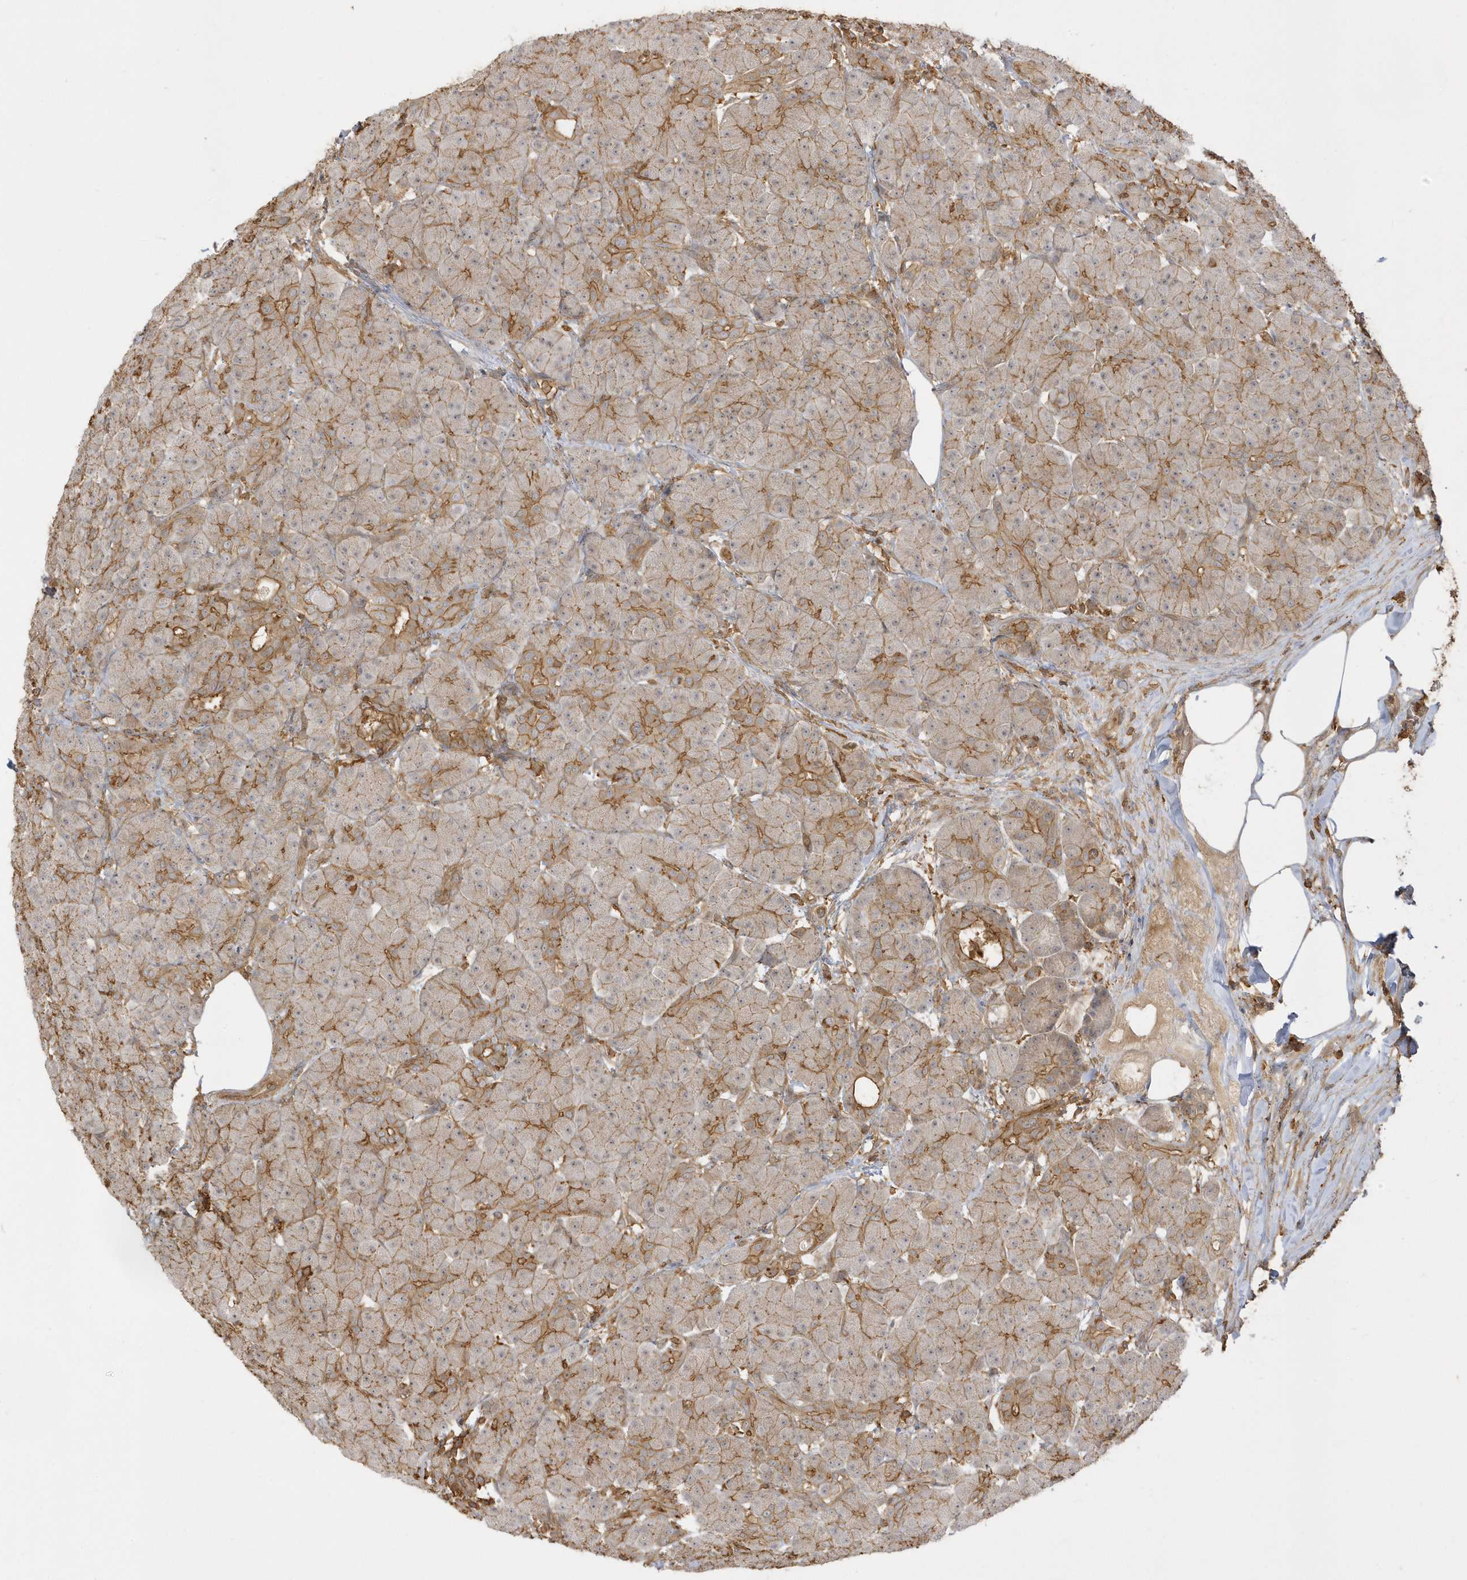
{"staining": {"intensity": "moderate", "quantity": "25%-75%", "location": "cytoplasmic/membranous"}, "tissue": "pancreas", "cell_type": "Exocrine glandular cells", "image_type": "normal", "snomed": [{"axis": "morphology", "description": "Normal tissue, NOS"}, {"axis": "topography", "description": "Pancreas"}], "caption": "Normal pancreas displays moderate cytoplasmic/membranous expression in approximately 25%-75% of exocrine glandular cells Nuclei are stained in blue..", "gene": "ZBTB8A", "patient": {"sex": "male", "age": 63}}